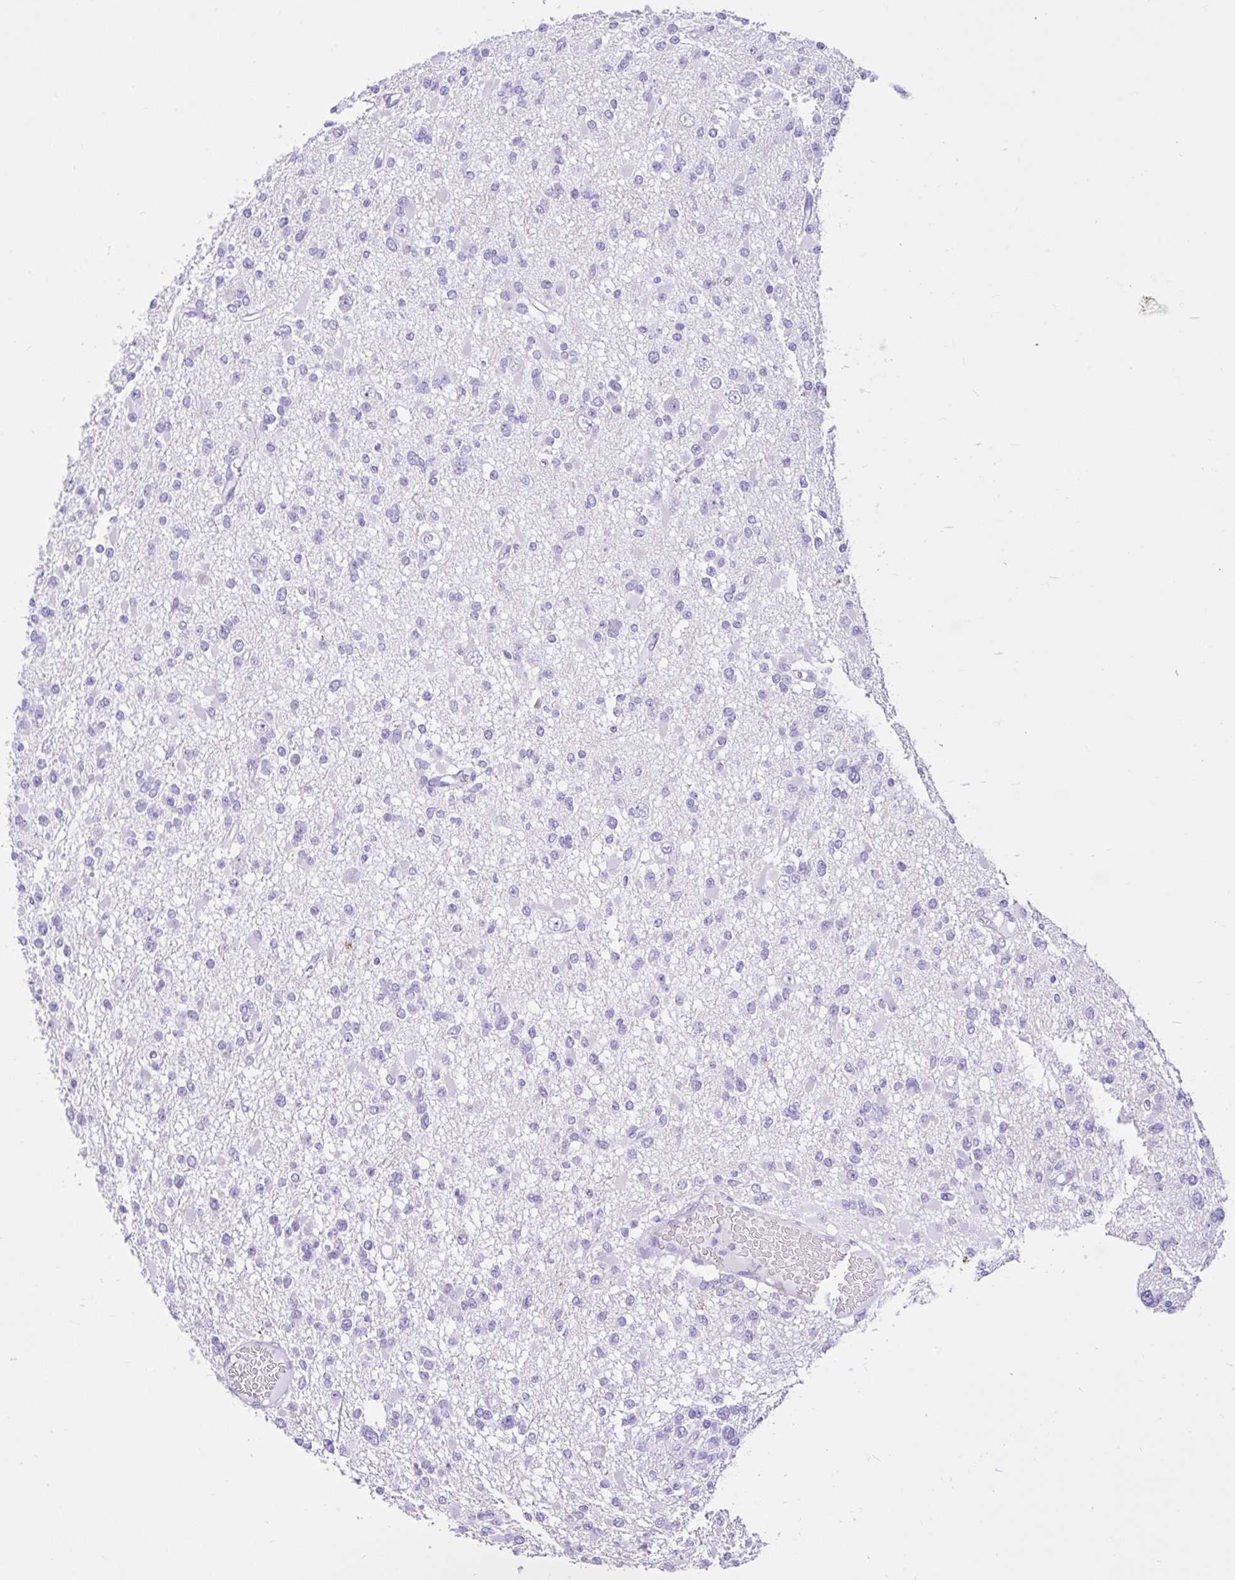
{"staining": {"intensity": "negative", "quantity": "none", "location": "none"}, "tissue": "glioma", "cell_type": "Tumor cells", "image_type": "cancer", "snomed": [{"axis": "morphology", "description": "Glioma, malignant, Low grade"}, {"axis": "topography", "description": "Brain"}], "caption": "Immunohistochemistry (IHC) photomicrograph of human glioma stained for a protein (brown), which reveals no positivity in tumor cells.", "gene": "CYP19A1", "patient": {"sex": "female", "age": 22}}